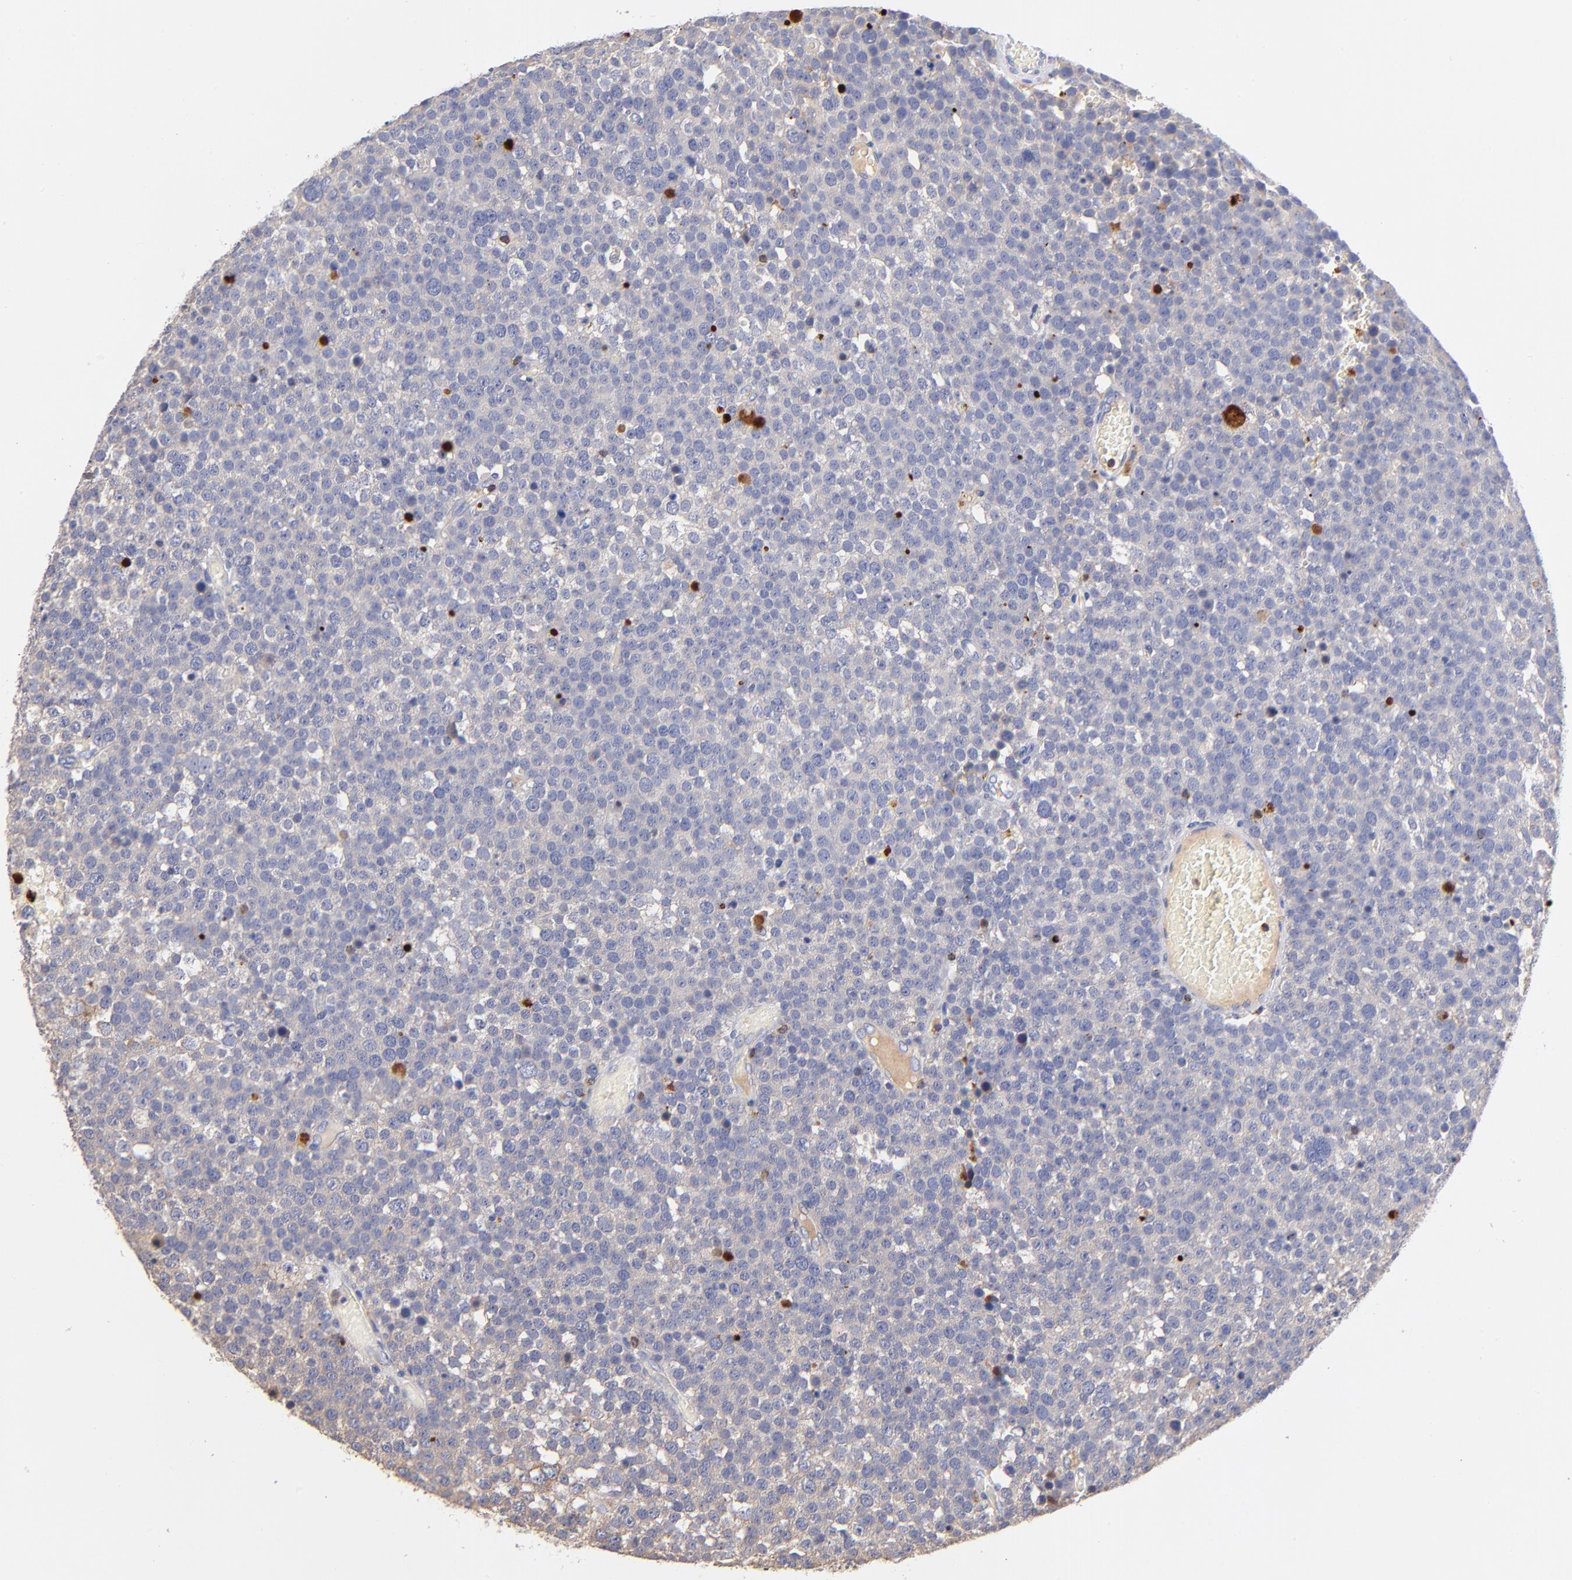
{"staining": {"intensity": "weak", "quantity": "<25%", "location": "cytoplasmic/membranous"}, "tissue": "testis cancer", "cell_type": "Tumor cells", "image_type": "cancer", "snomed": [{"axis": "morphology", "description": "Seminoma, NOS"}, {"axis": "topography", "description": "Testis"}], "caption": "IHC micrograph of neoplastic tissue: human testis cancer (seminoma) stained with DAB shows no significant protein positivity in tumor cells.", "gene": "KREMEN2", "patient": {"sex": "male", "age": 71}}